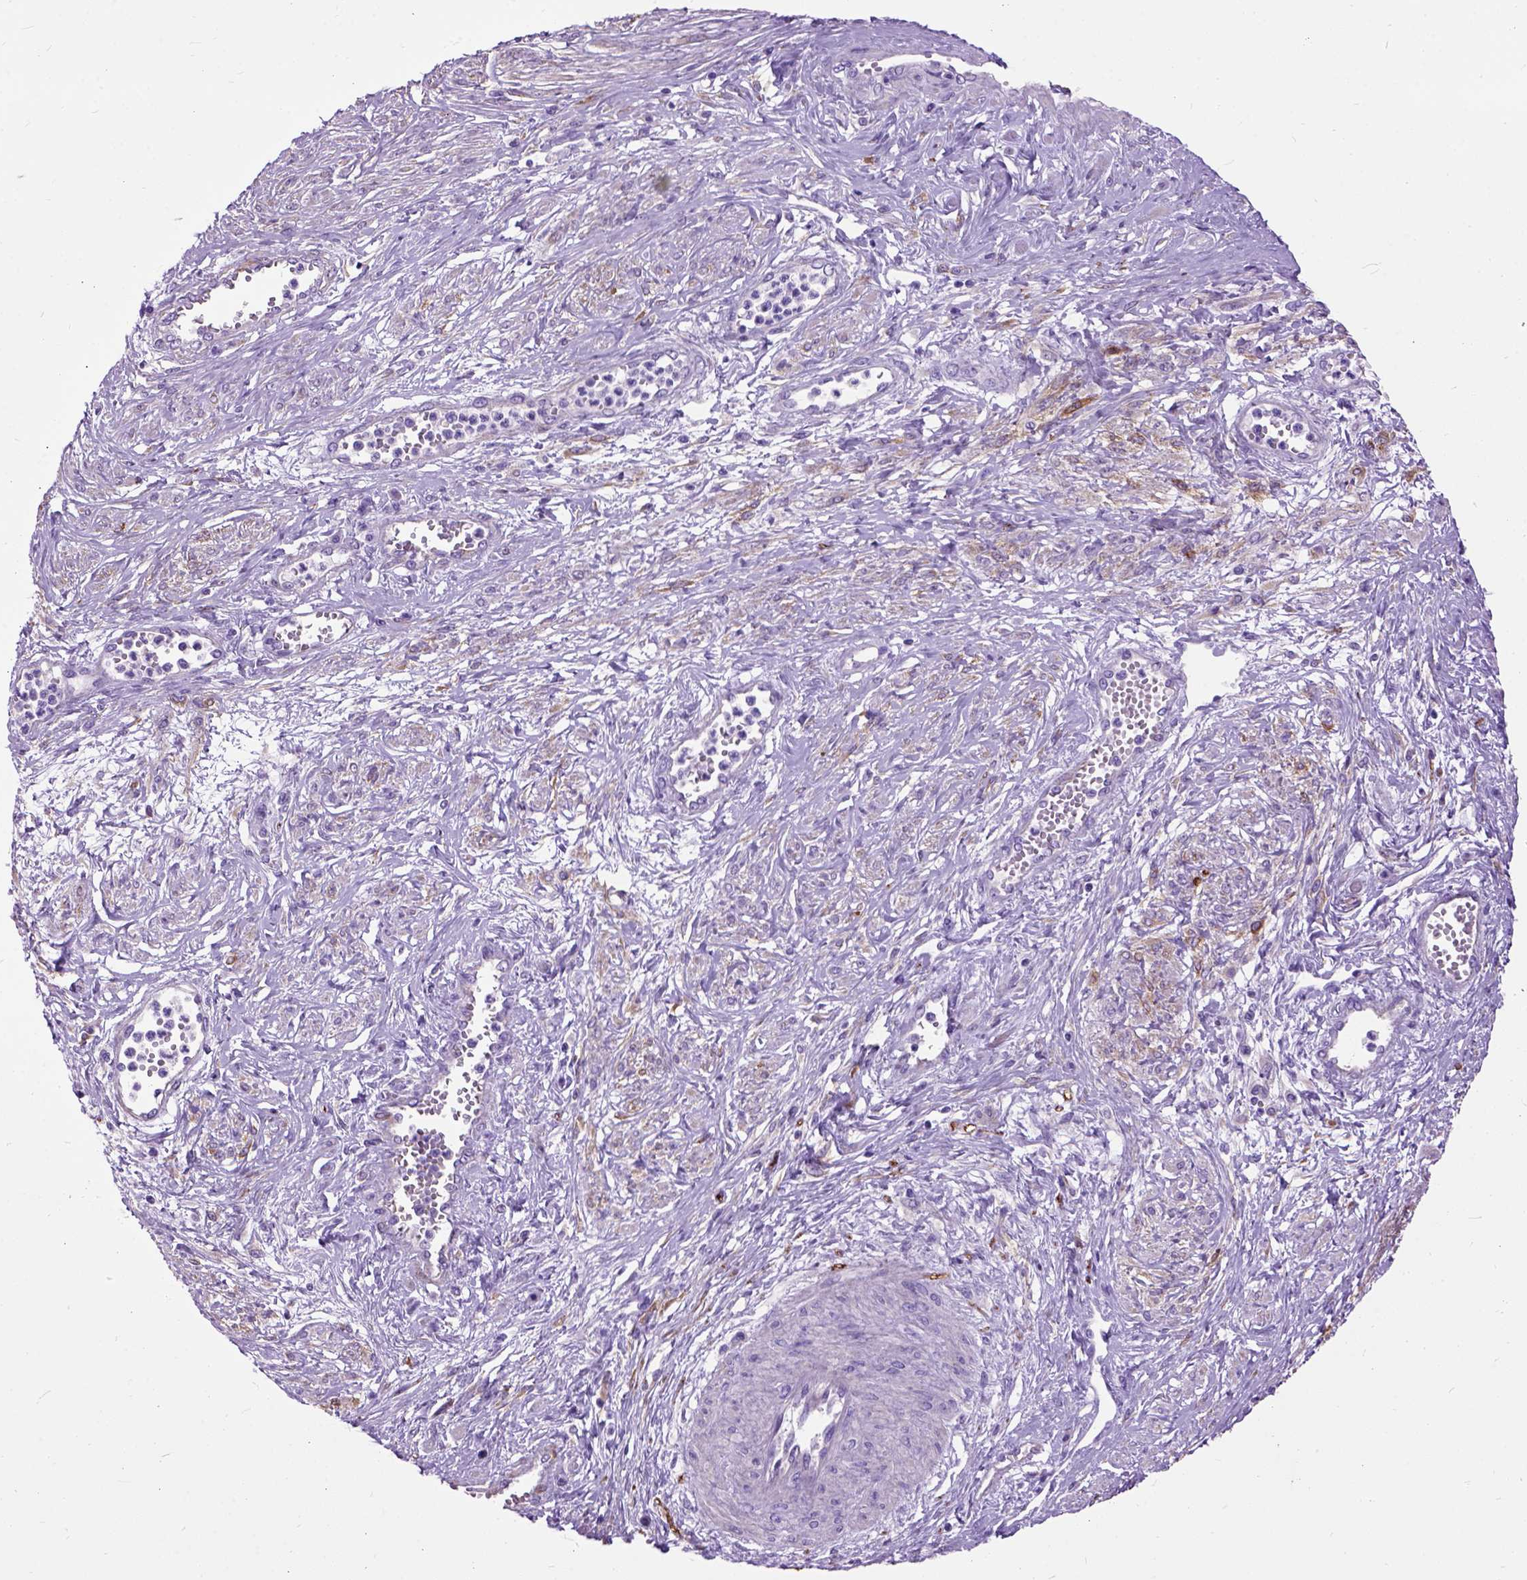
{"staining": {"intensity": "negative", "quantity": "none", "location": "none"}, "tissue": "cervical cancer", "cell_type": "Tumor cells", "image_type": "cancer", "snomed": [{"axis": "morphology", "description": "Squamous cell carcinoma, NOS"}, {"axis": "topography", "description": "Cervix"}], "caption": "High power microscopy histopathology image of an immunohistochemistry (IHC) photomicrograph of cervical cancer, revealing no significant positivity in tumor cells.", "gene": "MAPT", "patient": {"sex": "female", "age": 34}}